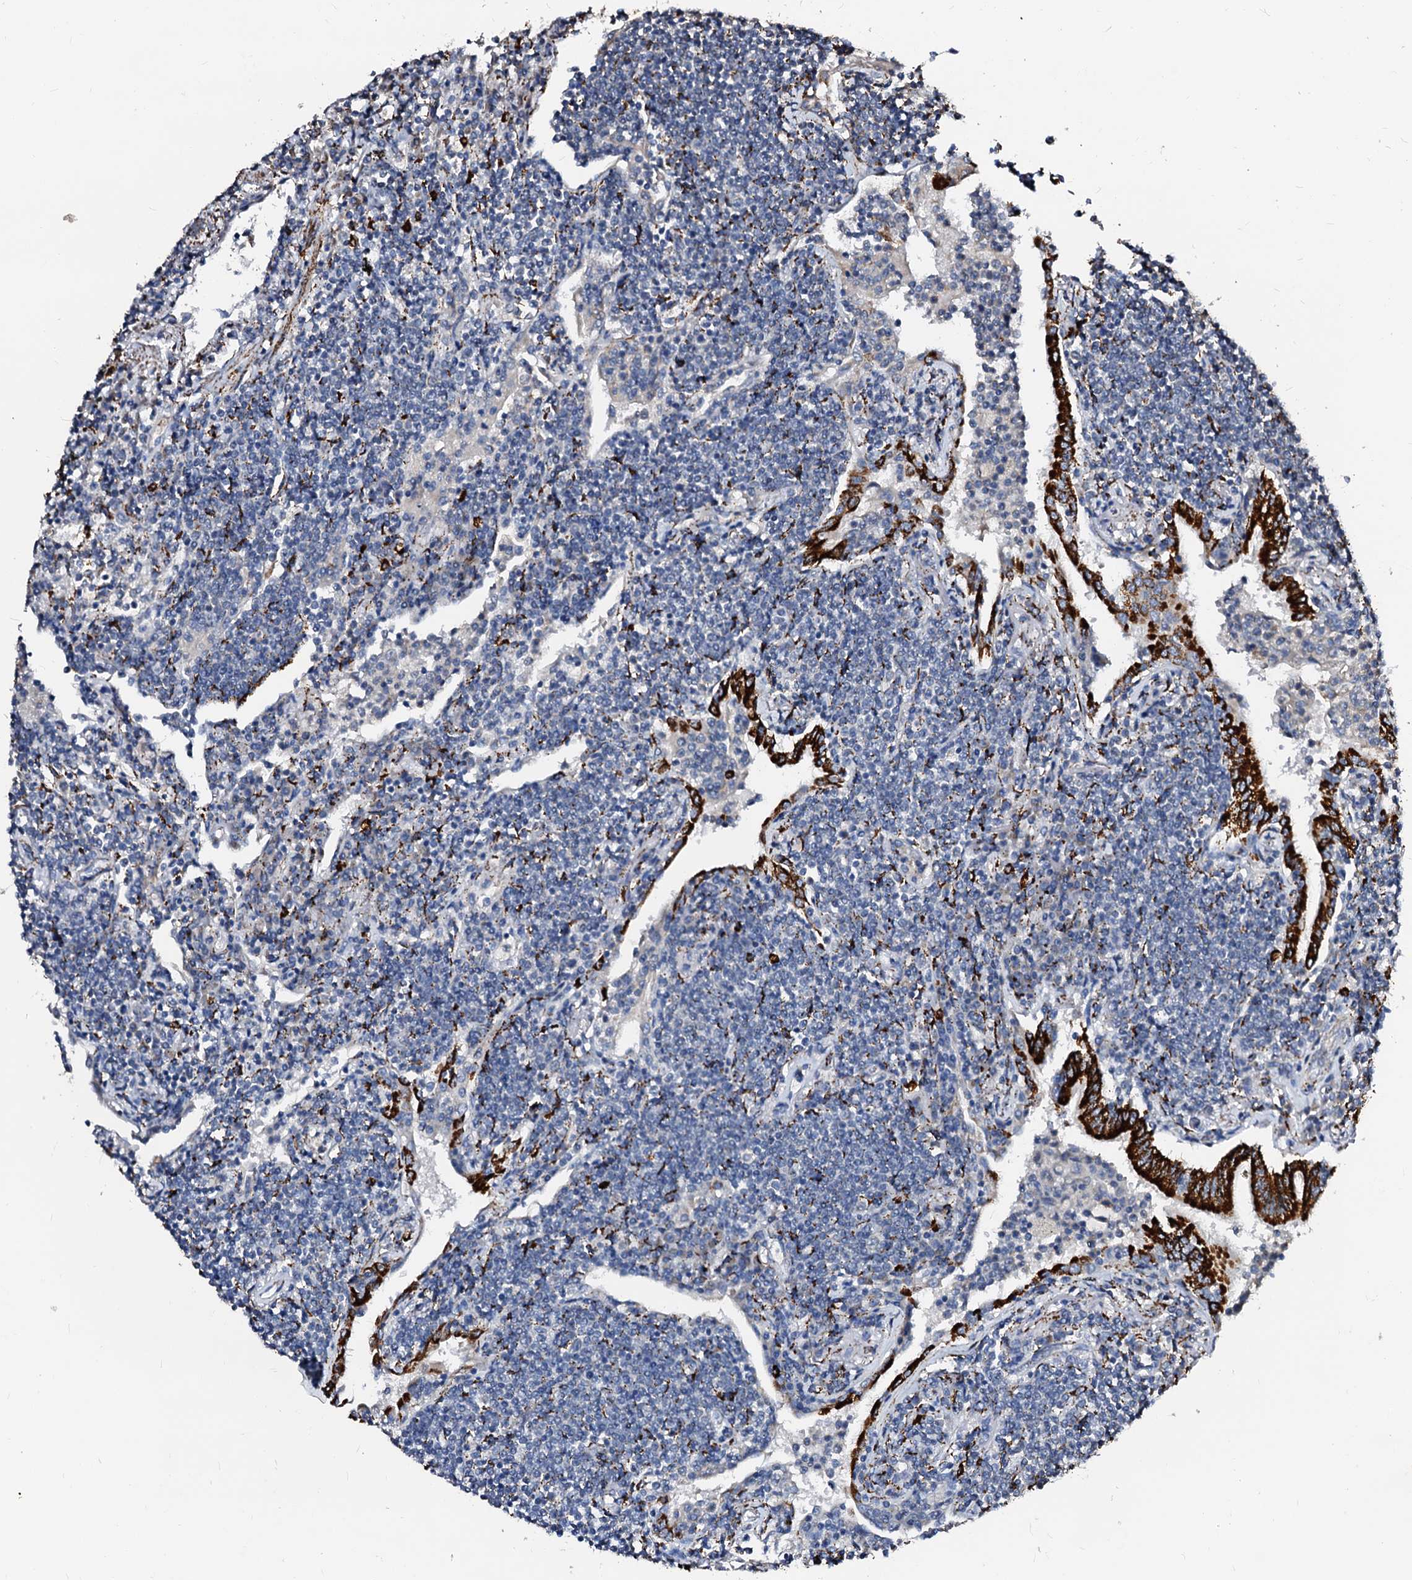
{"staining": {"intensity": "negative", "quantity": "none", "location": "none"}, "tissue": "lymphoma", "cell_type": "Tumor cells", "image_type": "cancer", "snomed": [{"axis": "morphology", "description": "Malignant lymphoma, non-Hodgkin's type, Low grade"}, {"axis": "topography", "description": "Lung"}], "caption": "IHC histopathology image of lymphoma stained for a protein (brown), which displays no staining in tumor cells.", "gene": "MAOB", "patient": {"sex": "female", "age": 71}}